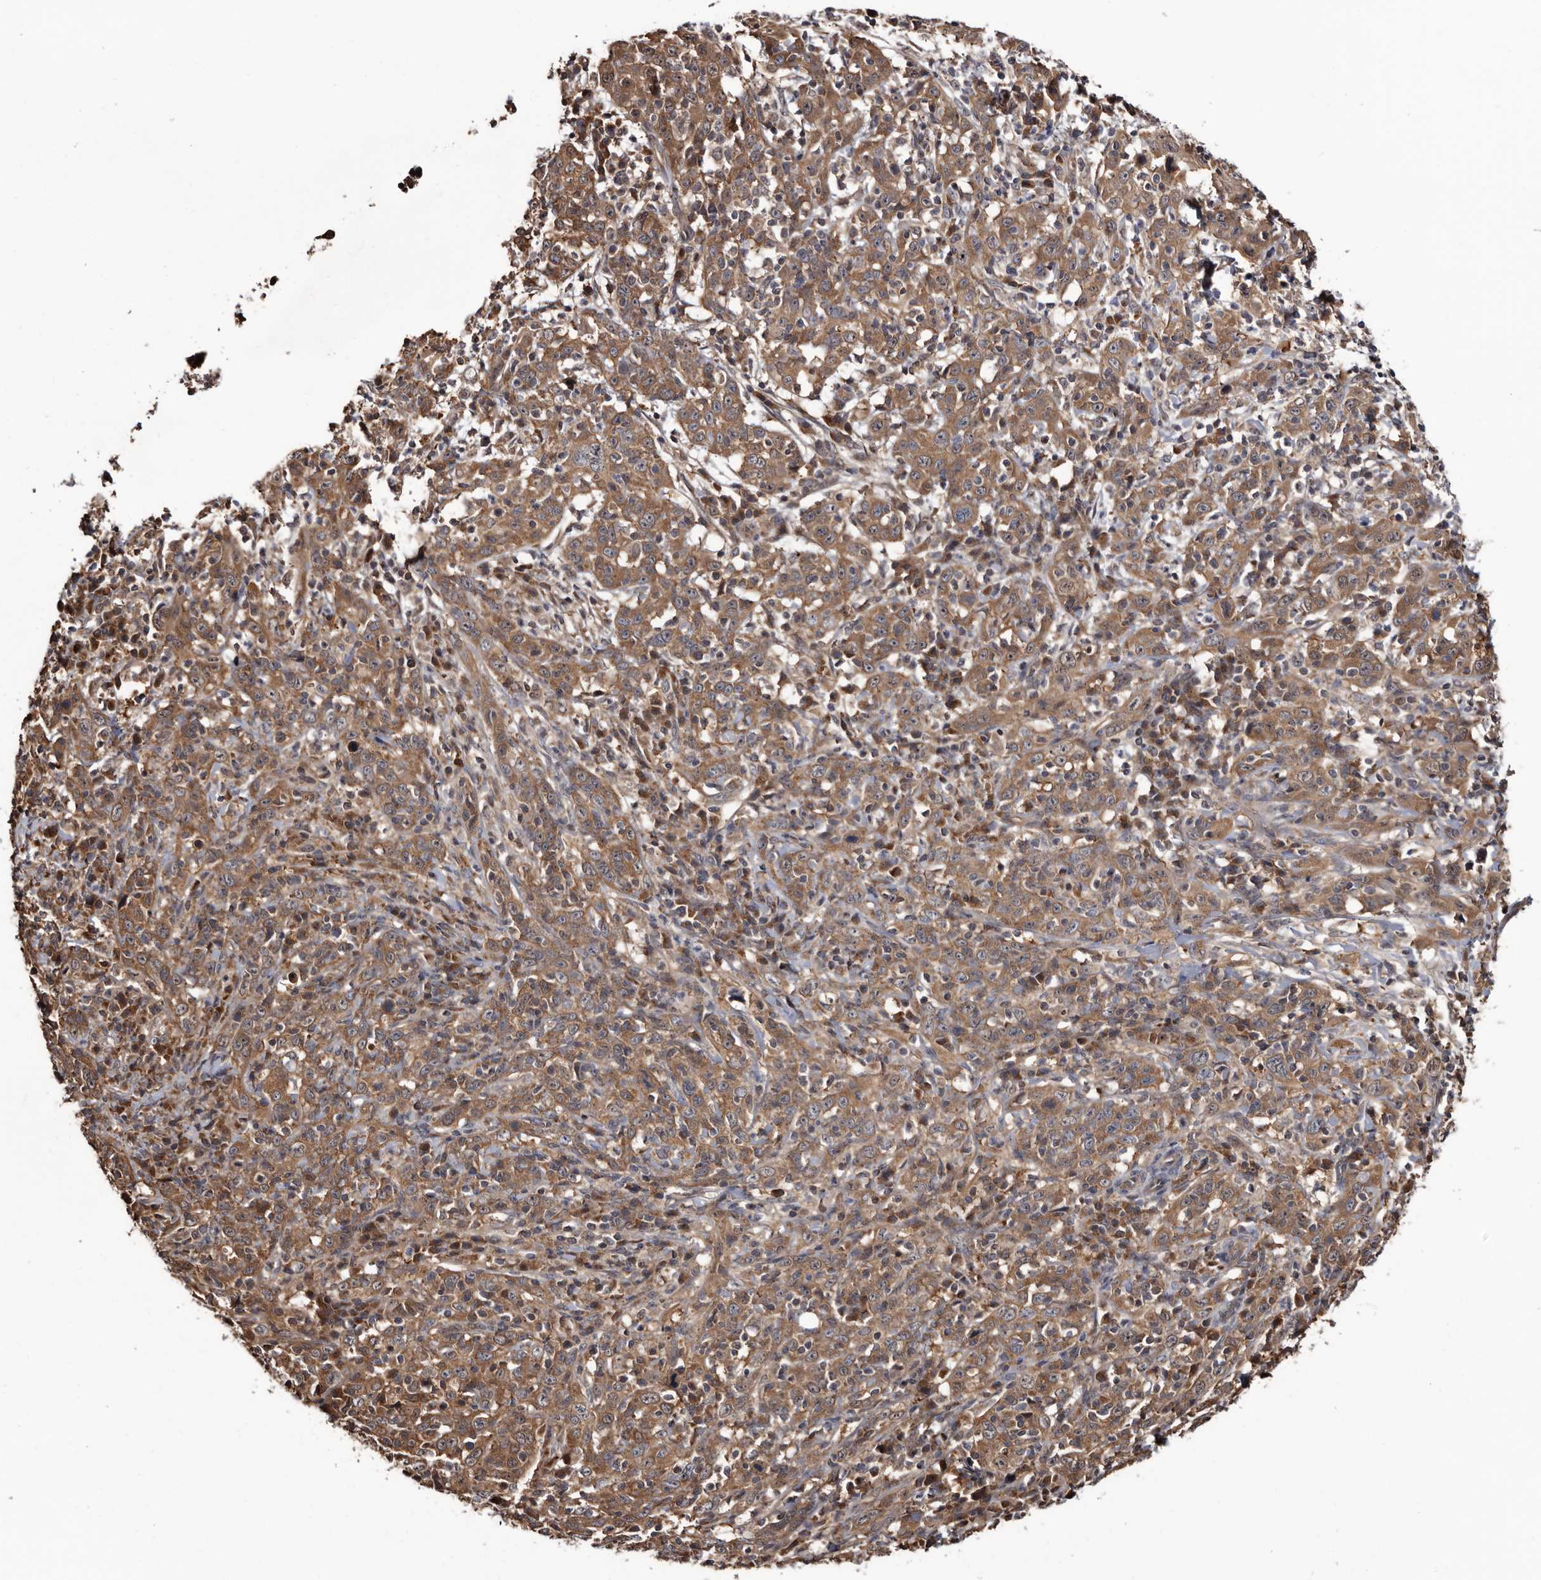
{"staining": {"intensity": "moderate", "quantity": ">75%", "location": "cytoplasmic/membranous"}, "tissue": "cervical cancer", "cell_type": "Tumor cells", "image_type": "cancer", "snomed": [{"axis": "morphology", "description": "Squamous cell carcinoma, NOS"}, {"axis": "topography", "description": "Cervix"}], "caption": "The immunohistochemical stain shows moderate cytoplasmic/membranous staining in tumor cells of cervical squamous cell carcinoma tissue. The staining is performed using DAB (3,3'-diaminobenzidine) brown chromogen to label protein expression. The nuclei are counter-stained blue using hematoxylin.", "gene": "TTI2", "patient": {"sex": "female", "age": 46}}